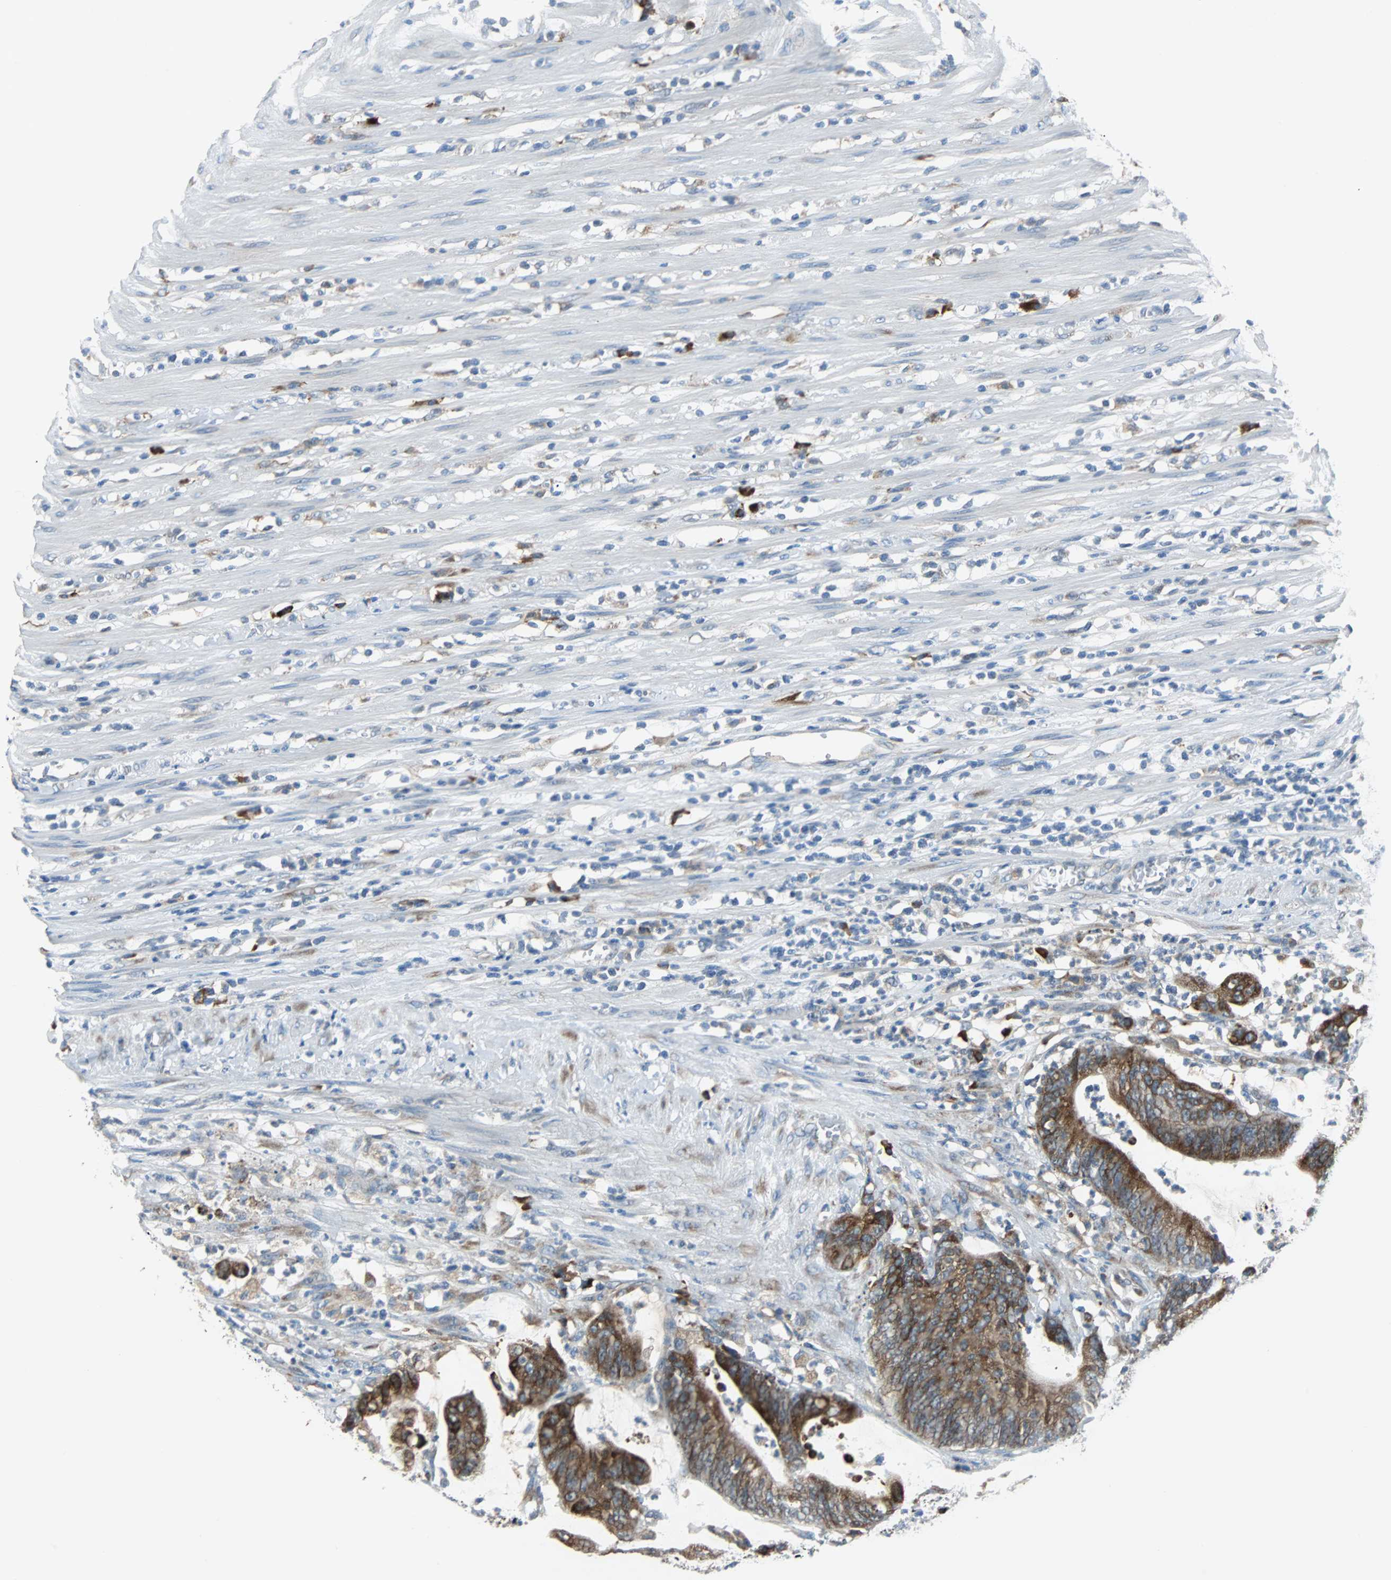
{"staining": {"intensity": "moderate", "quantity": ">75%", "location": "cytoplasmic/membranous"}, "tissue": "colorectal cancer", "cell_type": "Tumor cells", "image_type": "cancer", "snomed": [{"axis": "morphology", "description": "Adenocarcinoma, NOS"}, {"axis": "topography", "description": "Rectum"}], "caption": "Colorectal cancer (adenocarcinoma) tissue exhibits moderate cytoplasmic/membranous expression in about >75% of tumor cells", "gene": "PDIA4", "patient": {"sex": "female", "age": 66}}